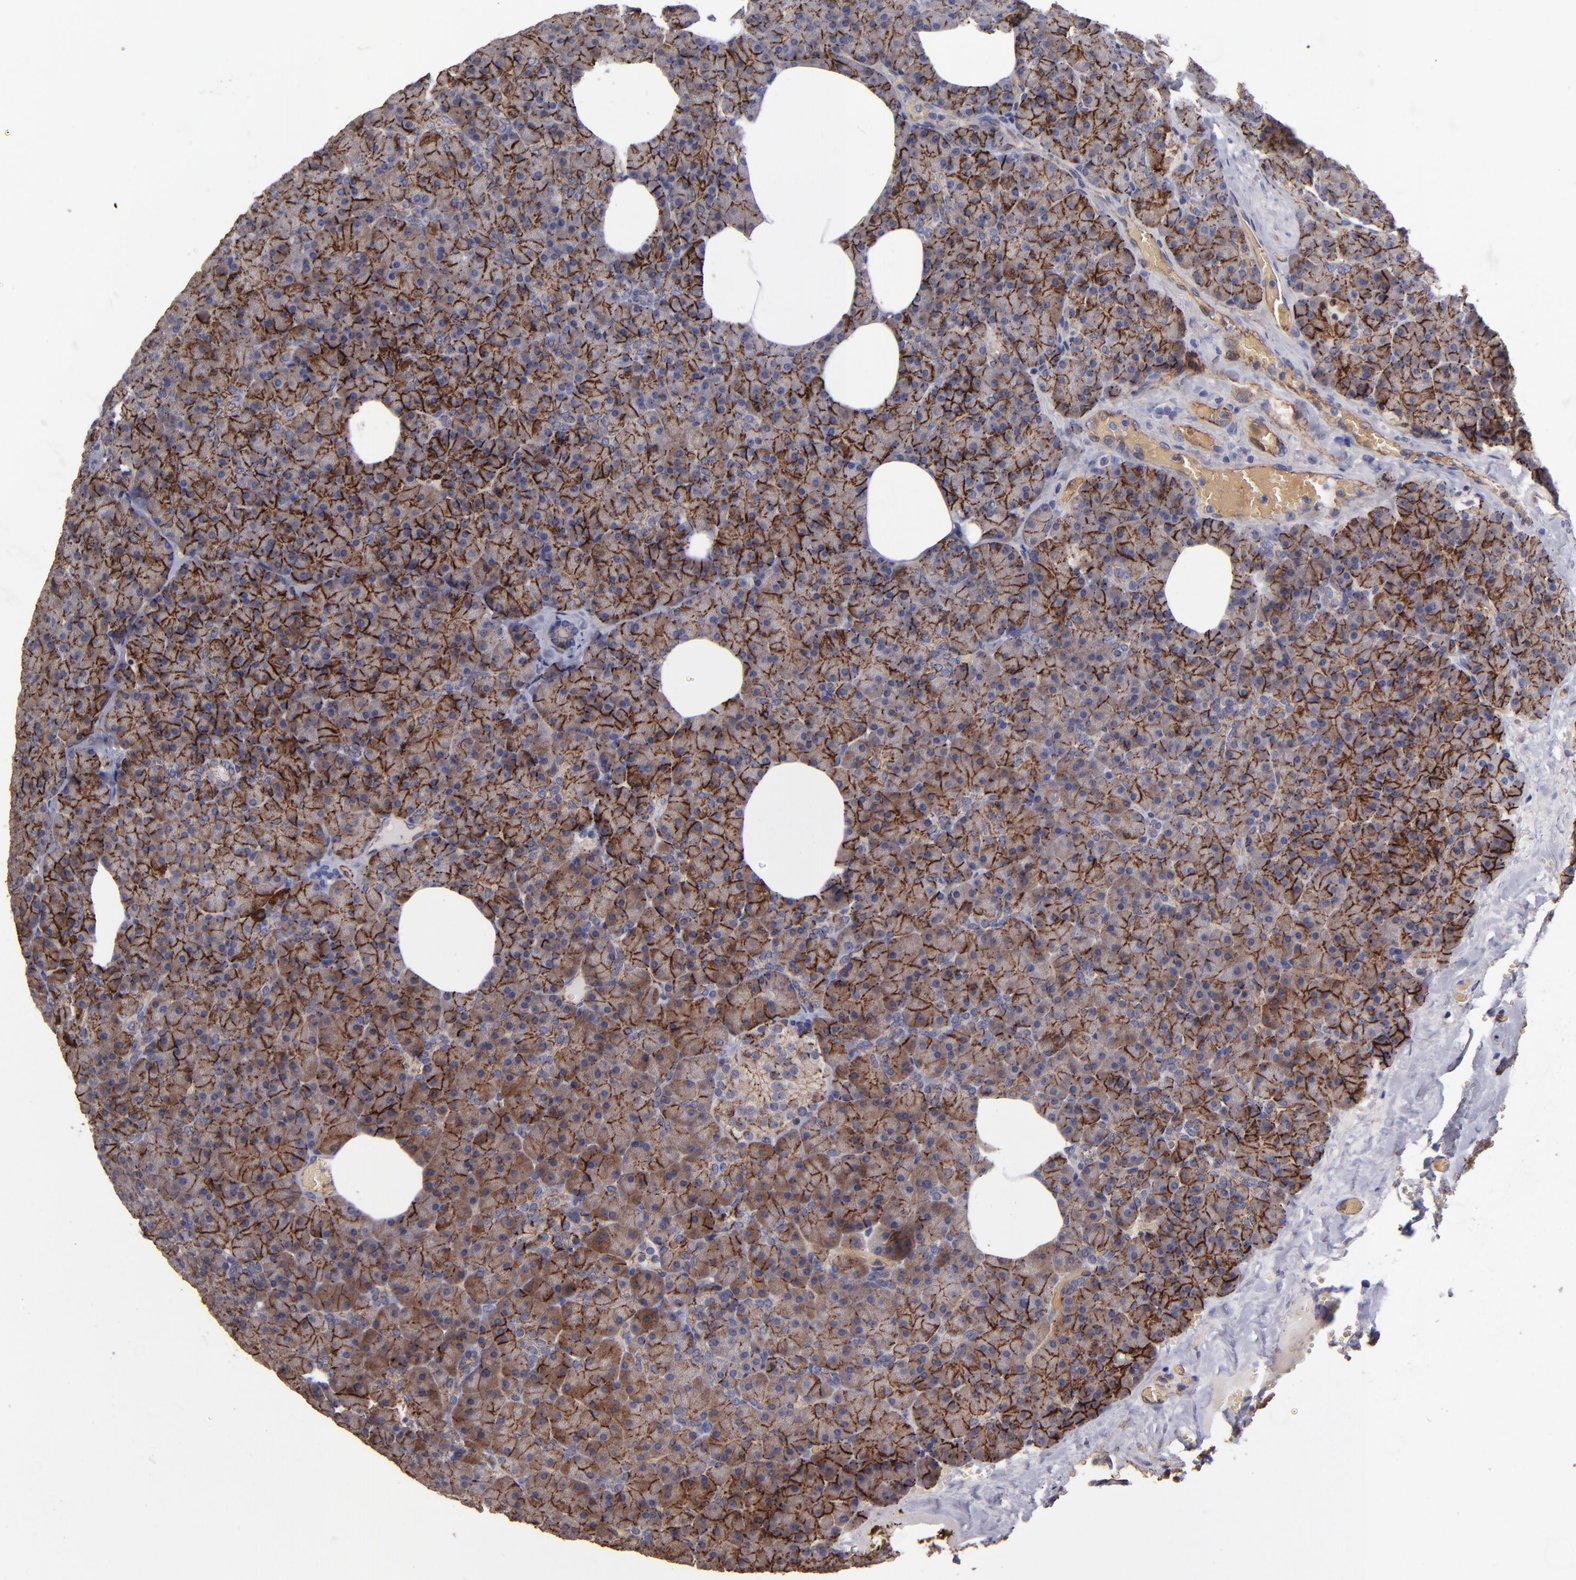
{"staining": {"intensity": "strong", "quantity": ">75%", "location": "cytoplasmic/membranous"}, "tissue": "pancreas", "cell_type": "Exocrine glandular cells", "image_type": "normal", "snomed": [{"axis": "morphology", "description": "Normal tissue, NOS"}, {"axis": "topography", "description": "Pancreas"}], "caption": "Strong cytoplasmic/membranous staining for a protein is appreciated in approximately >75% of exocrine glandular cells of benign pancreas using immunohistochemistry (IHC).", "gene": "CLDN5", "patient": {"sex": "female", "age": 35}}